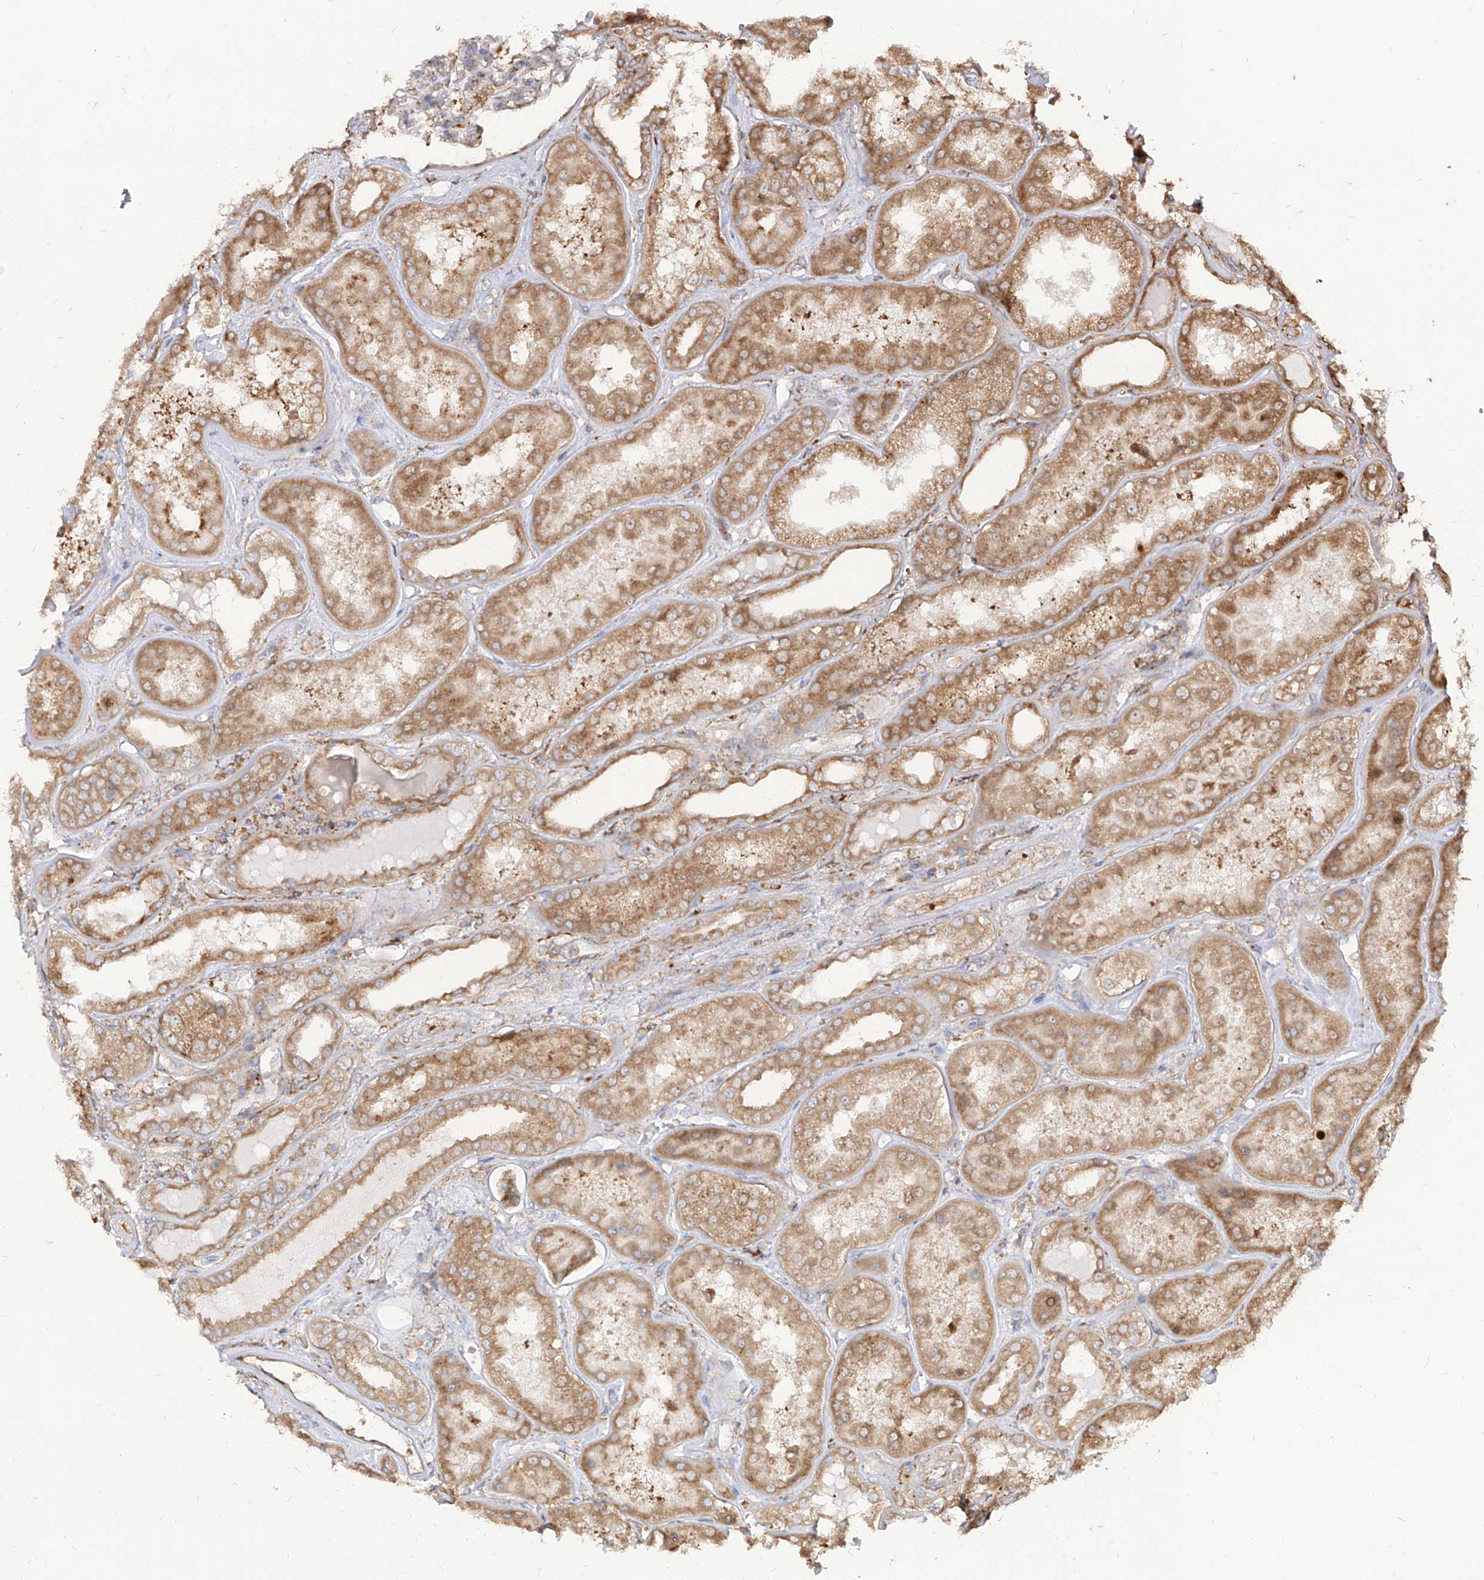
{"staining": {"intensity": "moderate", "quantity": "<25%", "location": "cytoplasmic/membranous"}, "tissue": "kidney", "cell_type": "Cells in glomeruli", "image_type": "normal", "snomed": [{"axis": "morphology", "description": "Normal tissue, NOS"}, {"axis": "topography", "description": "Kidney"}], "caption": "The image reveals immunohistochemical staining of unremarkable kidney. There is moderate cytoplasmic/membranous staining is present in approximately <25% of cells in glomeruli. Using DAB (brown) and hematoxylin (blue) stains, captured at high magnification using brightfield microscopy.", "gene": "RPS25", "patient": {"sex": "female", "age": 56}}